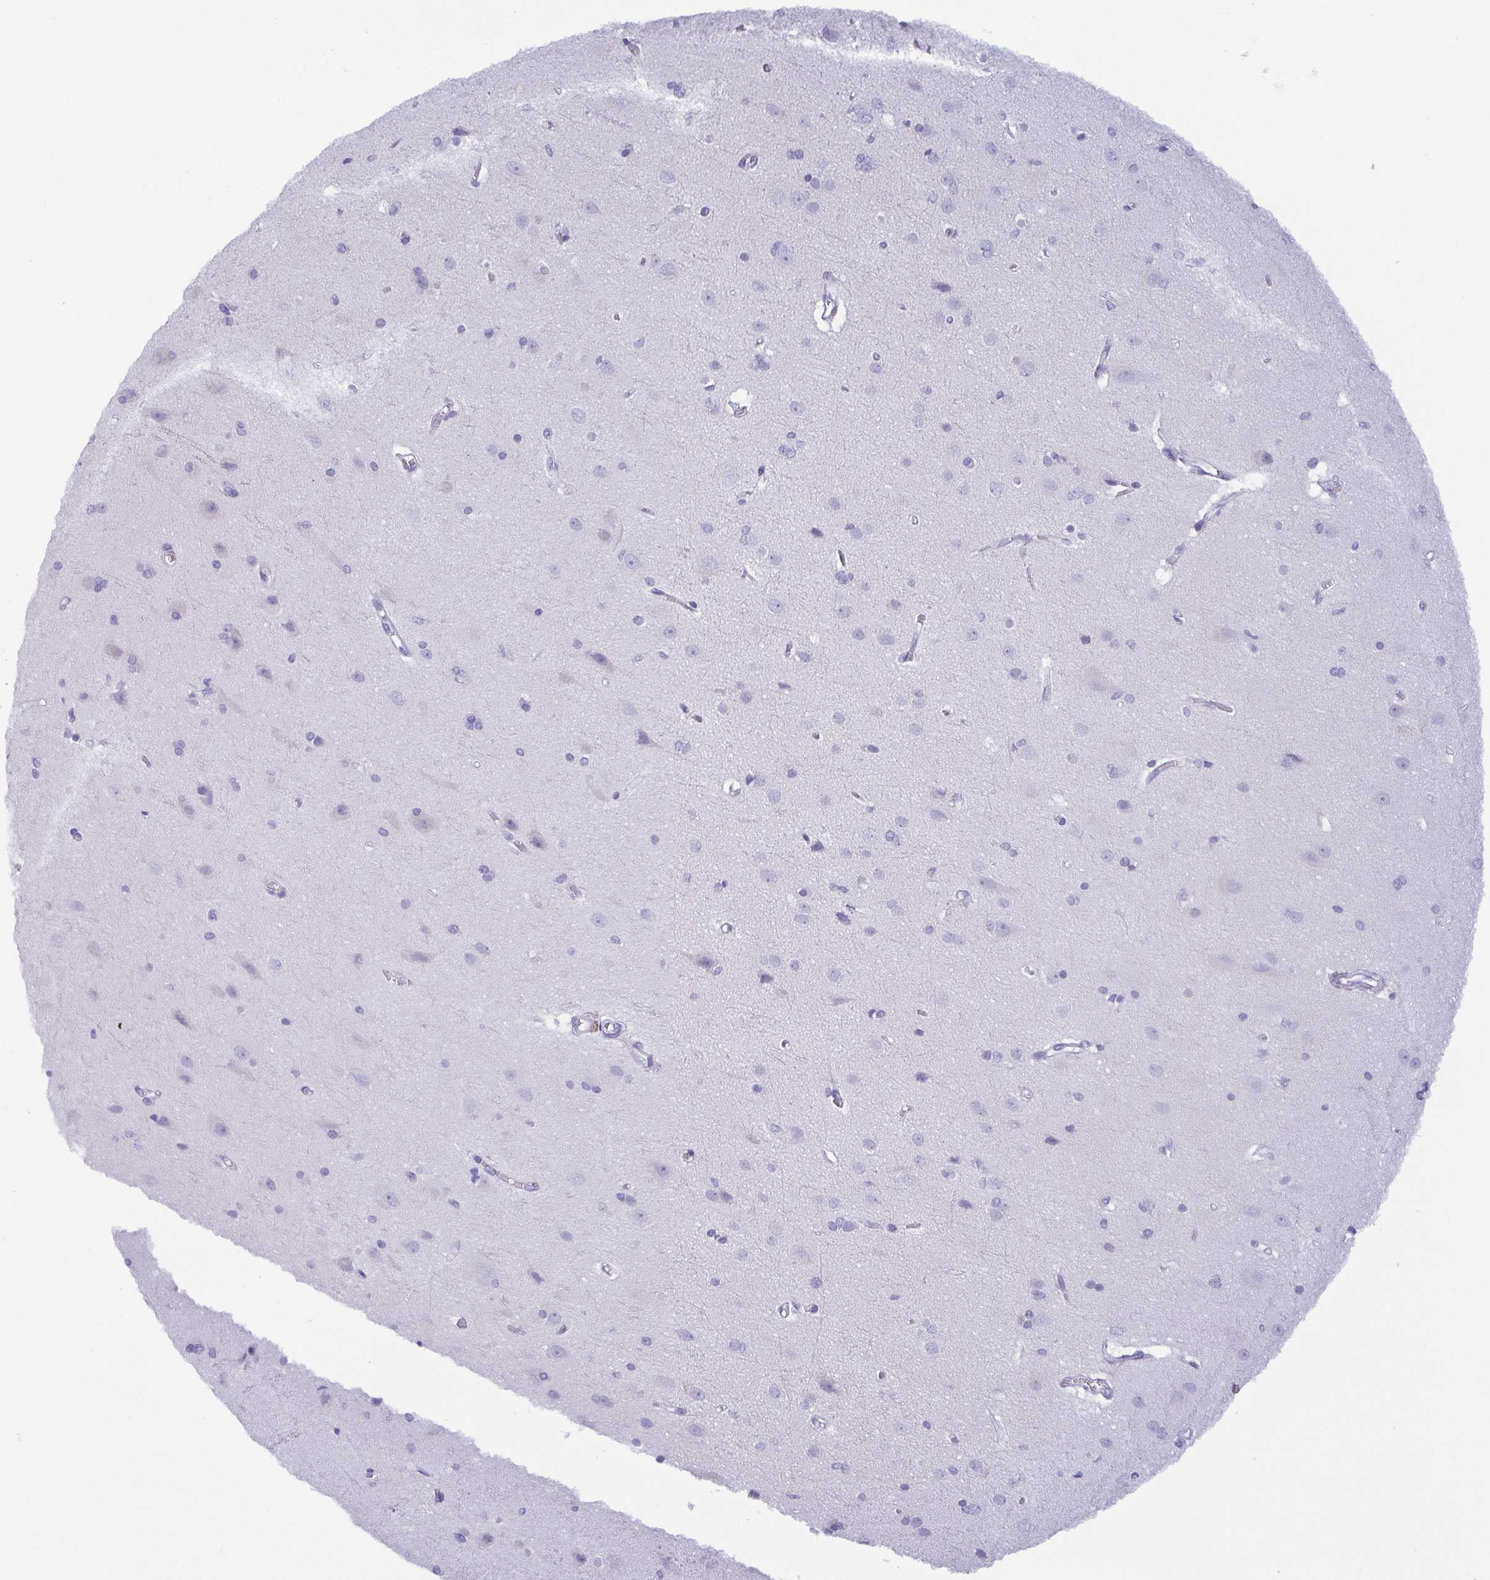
{"staining": {"intensity": "negative", "quantity": "none", "location": "none"}, "tissue": "cerebral cortex", "cell_type": "Endothelial cells", "image_type": "normal", "snomed": [{"axis": "morphology", "description": "Normal tissue, NOS"}, {"axis": "topography", "description": "Cerebral cortex"}], "caption": "Histopathology image shows no significant protein staining in endothelial cells of unremarkable cerebral cortex.", "gene": "MYL7", "patient": {"sex": "male", "age": 37}}